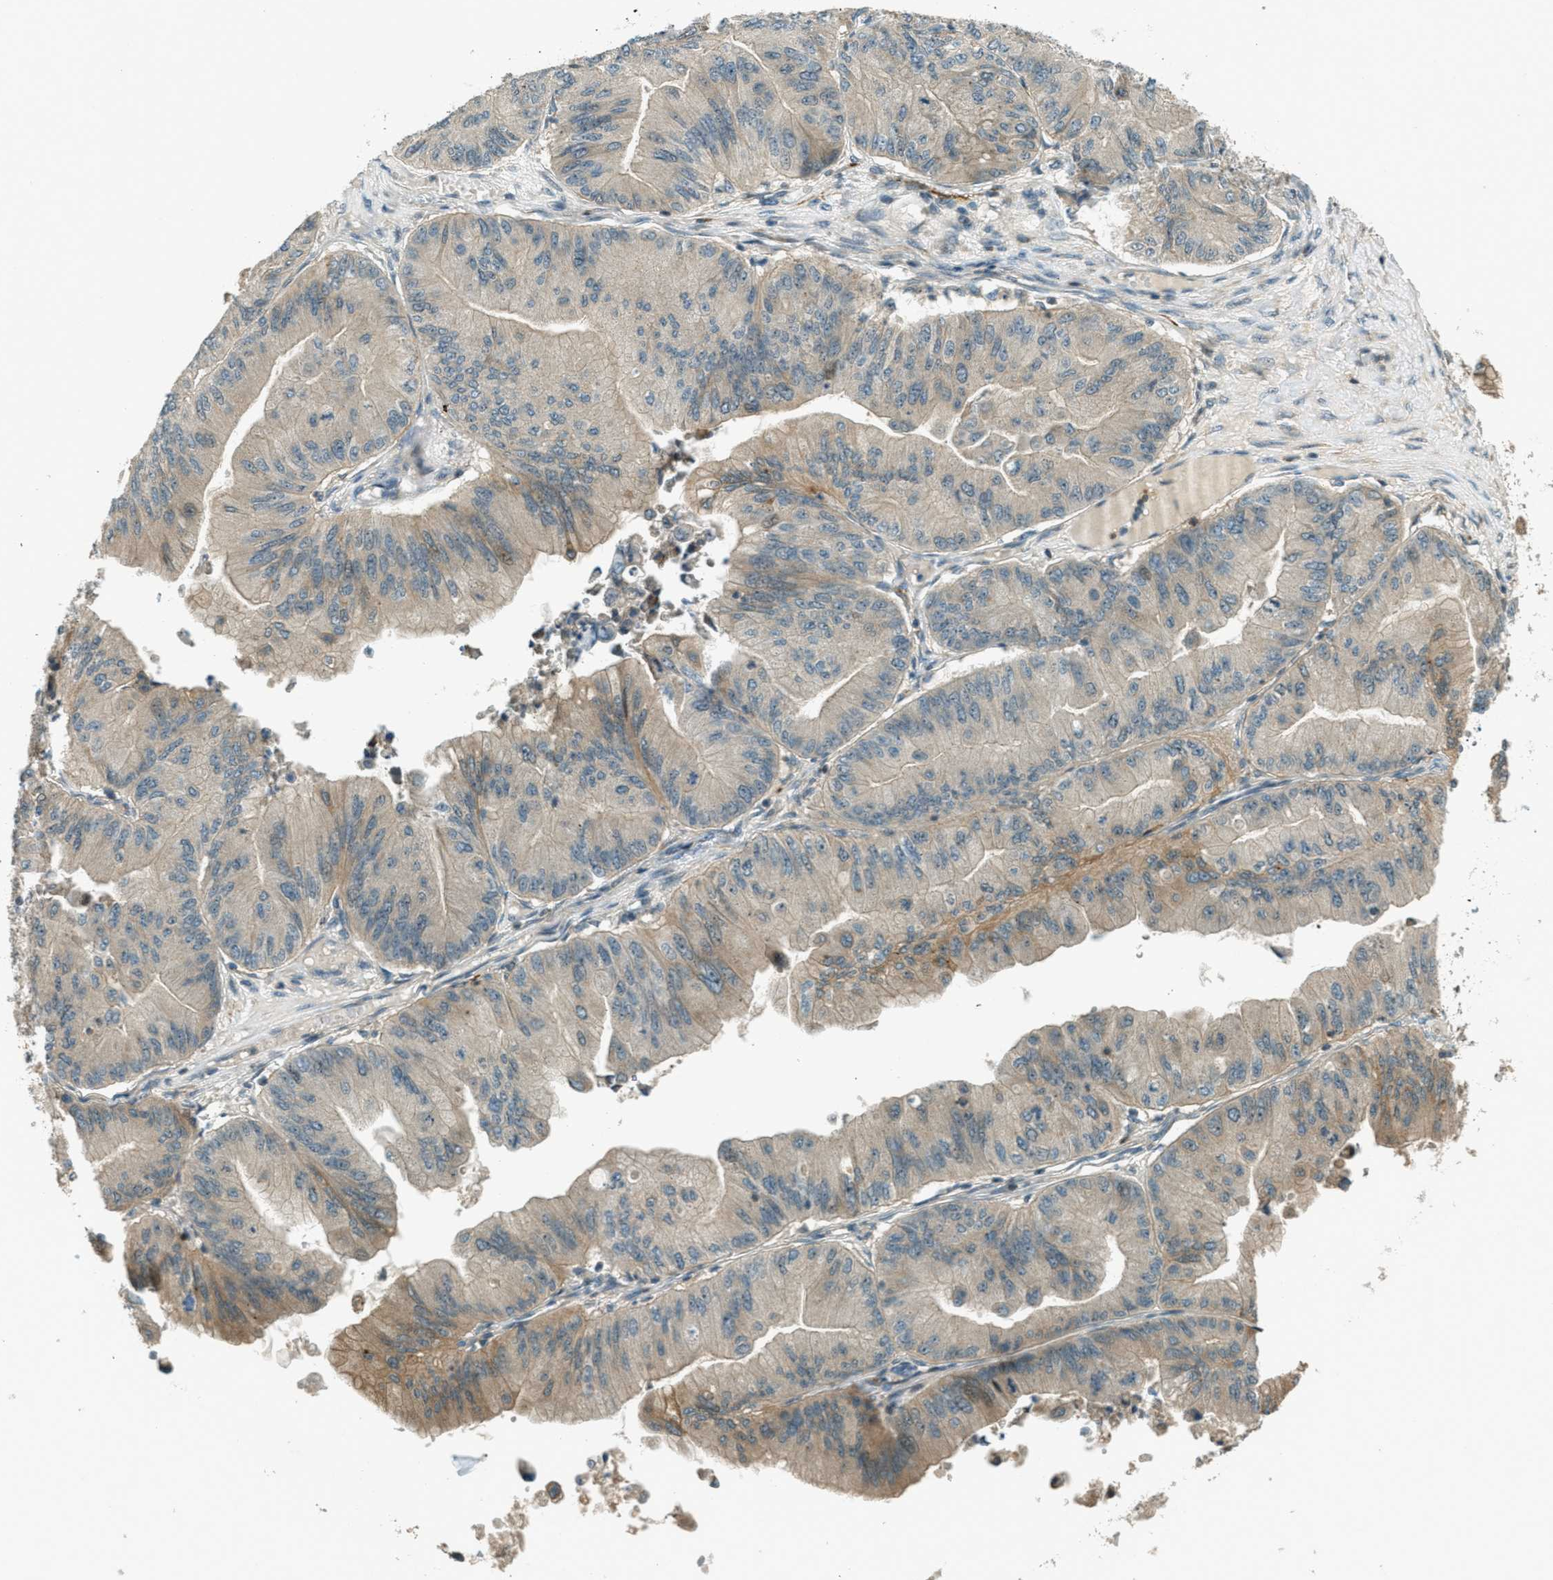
{"staining": {"intensity": "weak", "quantity": "25%-75%", "location": "cytoplasmic/membranous"}, "tissue": "ovarian cancer", "cell_type": "Tumor cells", "image_type": "cancer", "snomed": [{"axis": "morphology", "description": "Cystadenocarcinoma, mucinous, NOS"}, {"axis": "topography", "description": "Ovary"}], "caption": "A brown stain labels weak cytoplasmic/membranous positivity of a protein in human ovarian cancer tumor cells. Ihc stains the protein in brown and the nuclei are stained blue.", "gene": "PTPN23", "patient": {"sex": "female", "age": 61}}